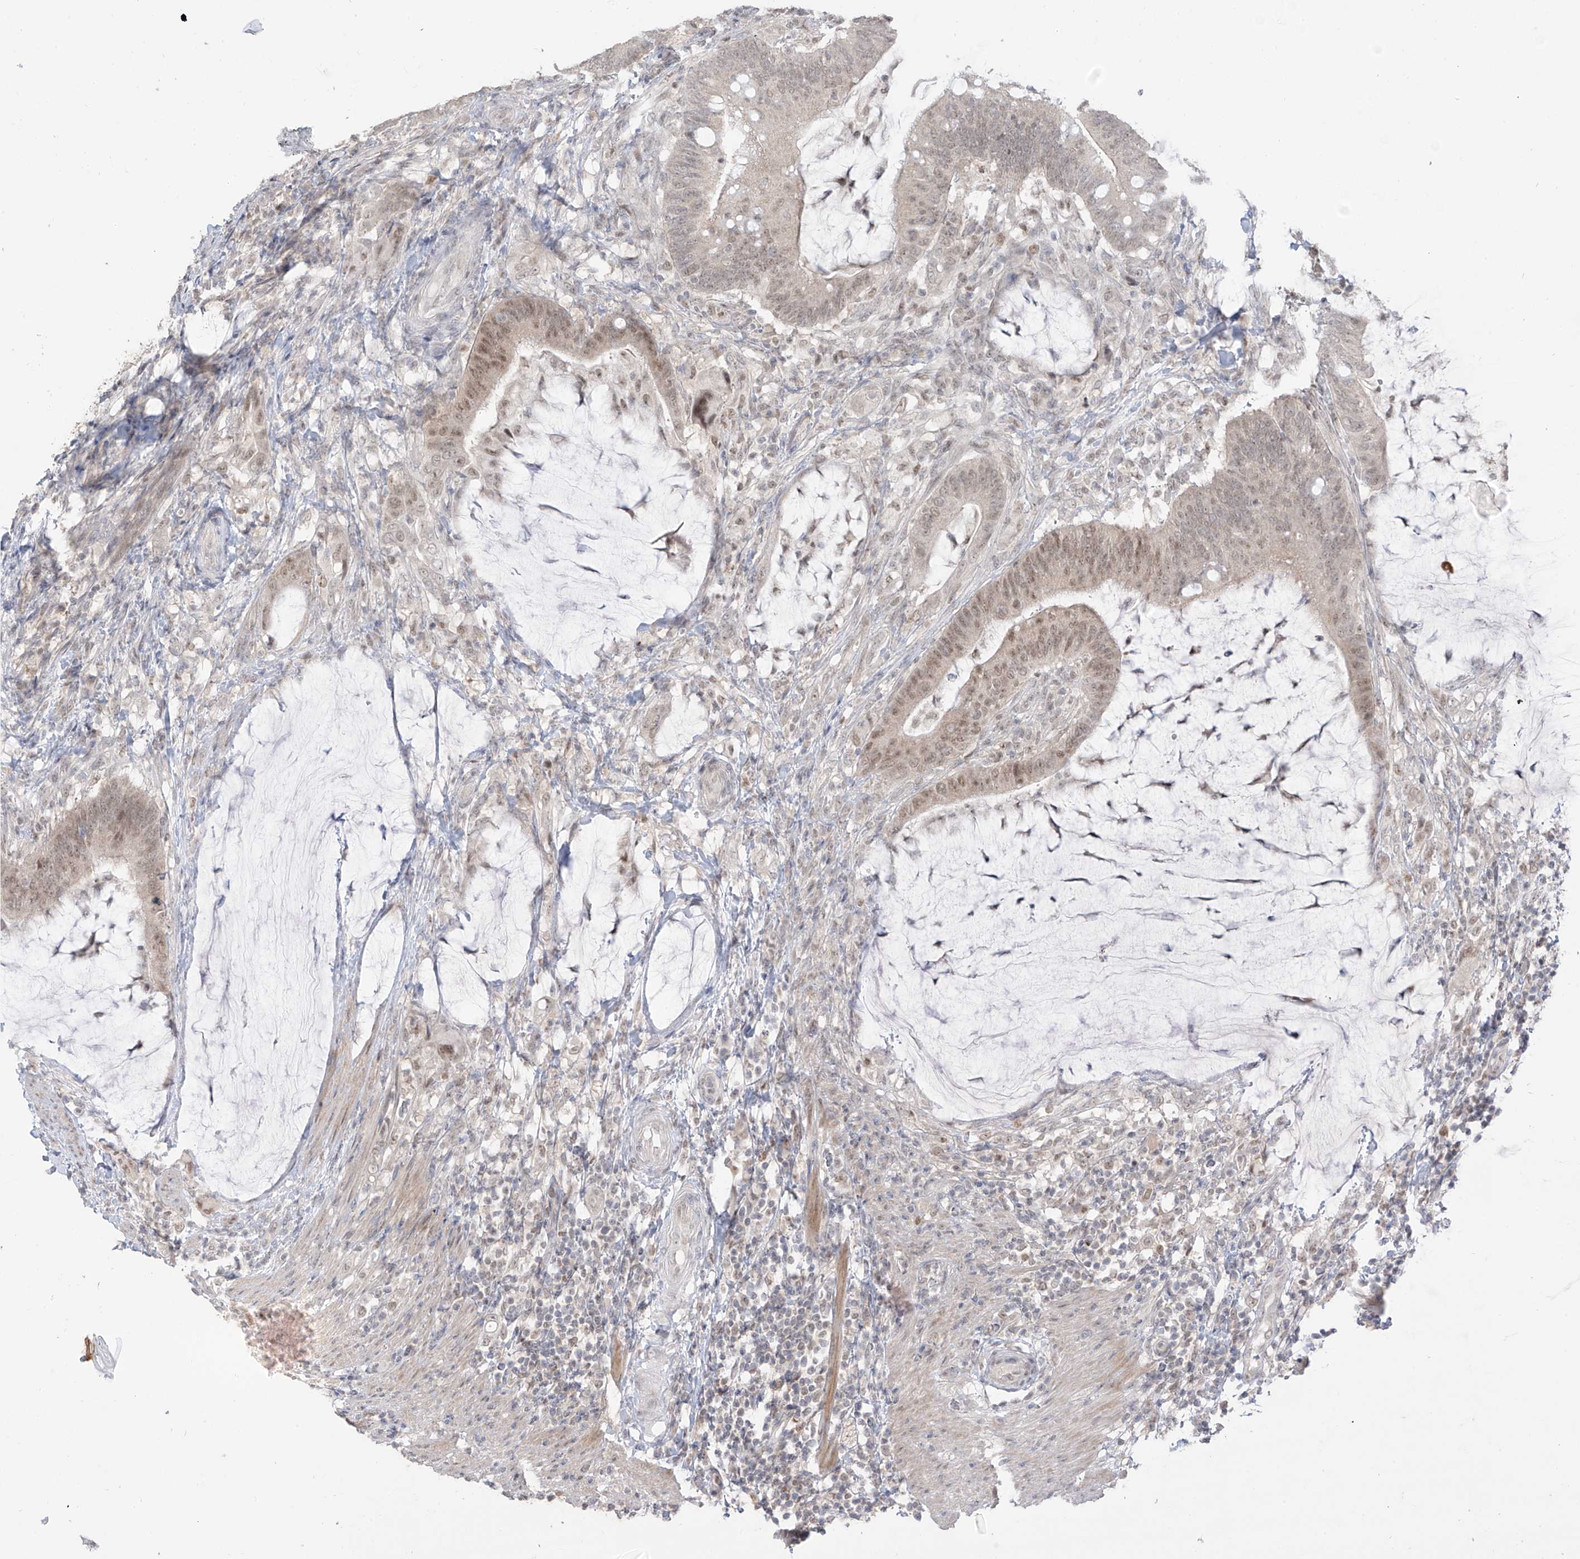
{"staining": {"intensity": "weak", "quantity": ">75%", "location": "nuclear"}, "tissue": "colorectal cancer", "cell_type": "Tumor cells", "image_type": "cancer", "snomed": [{"axis": "morphology", "description": "Adenocarcinoma, NOS"}, {"axis": "topography", "description": "Colon"}], "caption": "Immunohistochemistry staining of adenocarcinoma (colorectal), which reveals low levels of weak nuclear positivity in approximately >75% of tumor cells indicating weak nuclear protein expression. The staining was performed using DAB (3,3'-diaminobenzidine) (brown) for protein detection and nuclei were counterstained in hematoxylin (blue).", "gene": "OGT", "patient": {"sex": "female", "age": 66}}